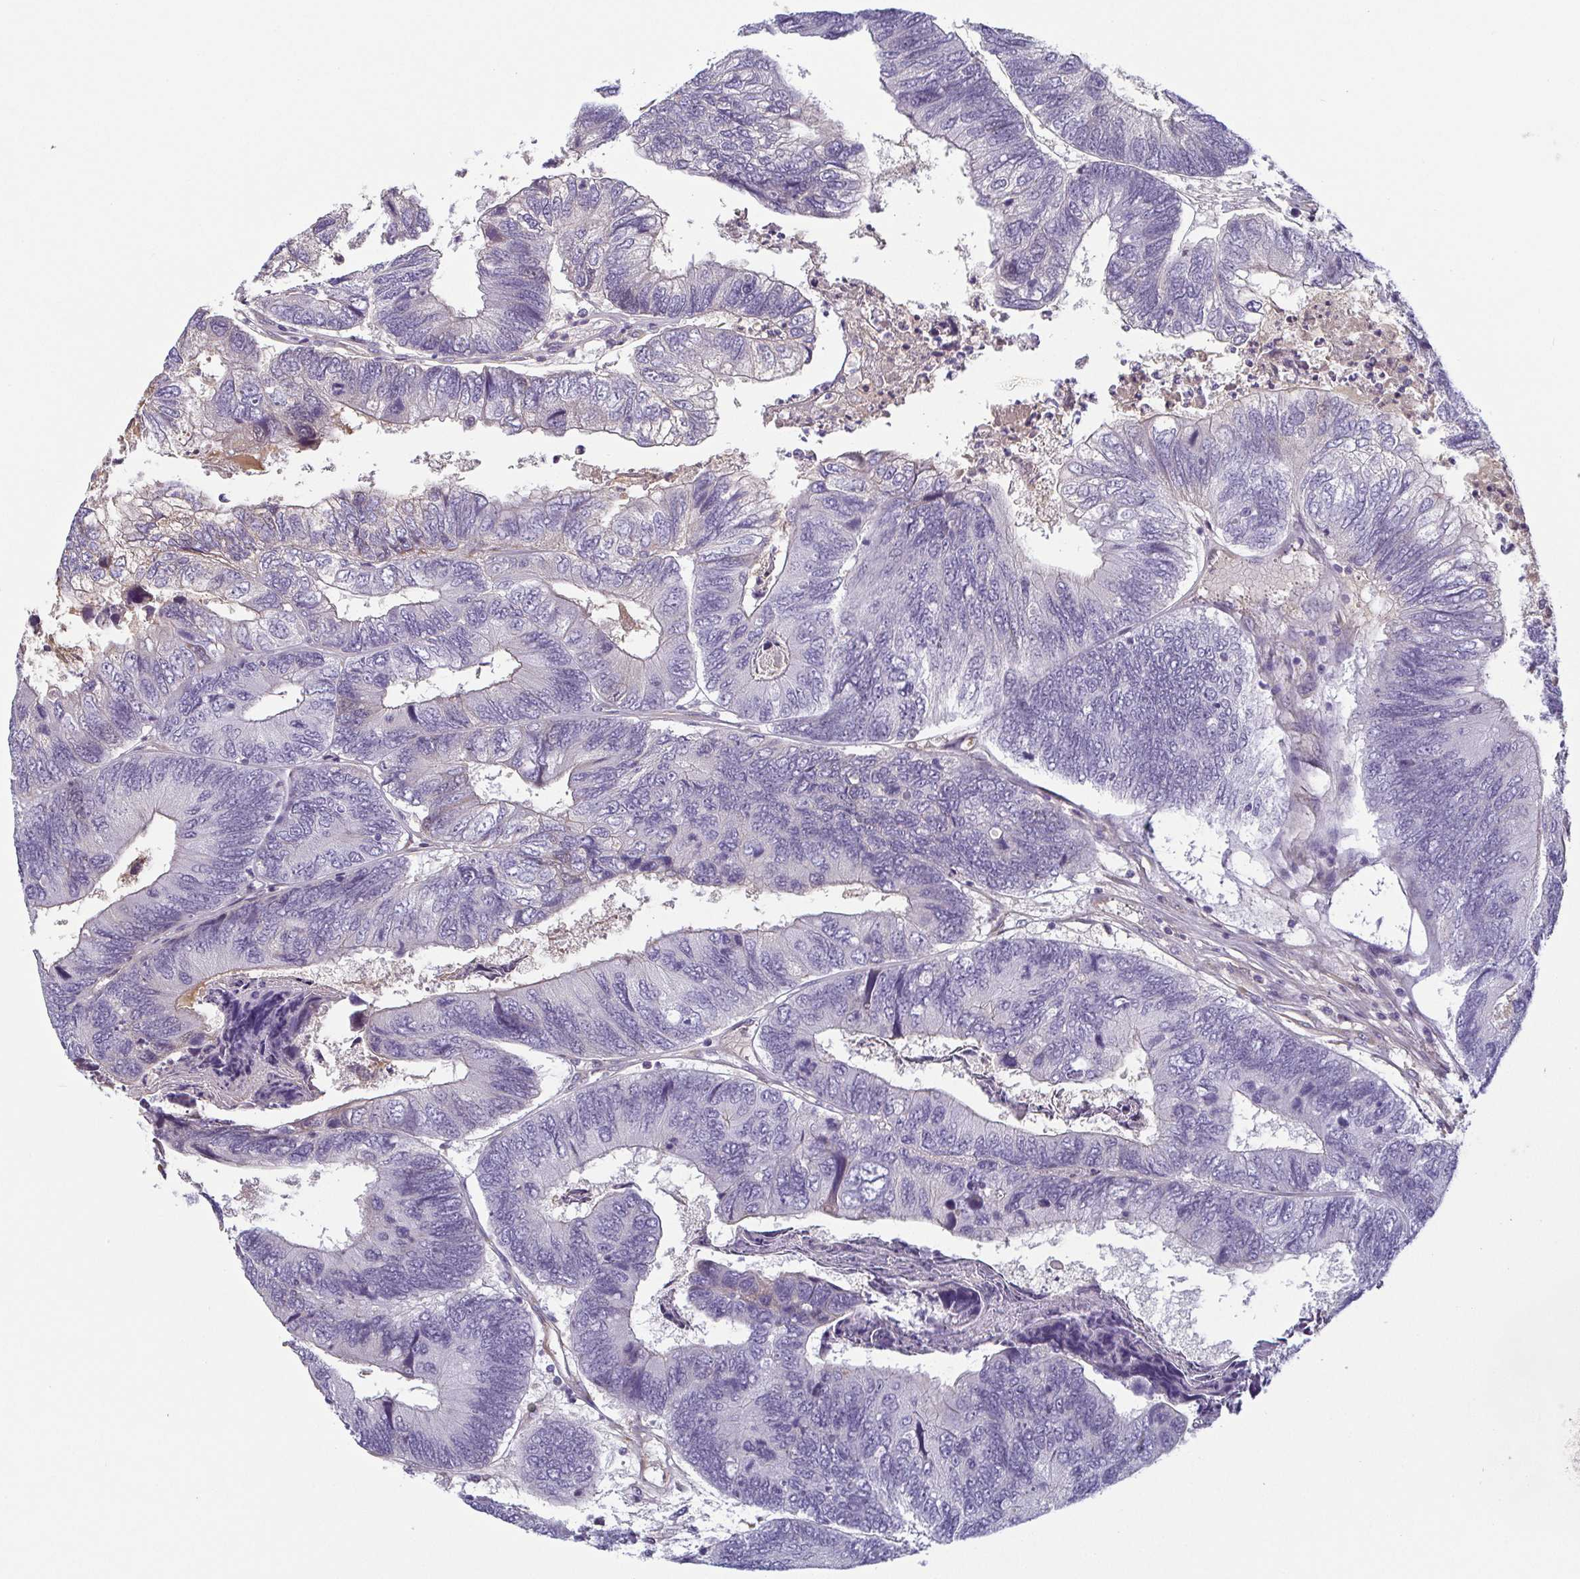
{"staining": {"intensity": "negative", "quantity": "none", "location": "none"}, "tissue": "colorectal cancer", "cell_type": "Tumor cells", "image_type": "cancer", "snomed": [{"axis": "morphology", "description": "Adenocarcinoma, NOS"}, {"axis": "topography", "description": "Colon"}], "caption": "Histopathology image shows no protein expression in tumor cells of colorectal cancer (adenocarcinoma) tissue. Nuclei are stained in blue.", "gene": "ECM1", "patient": {"sex": "female", "age": 67}}